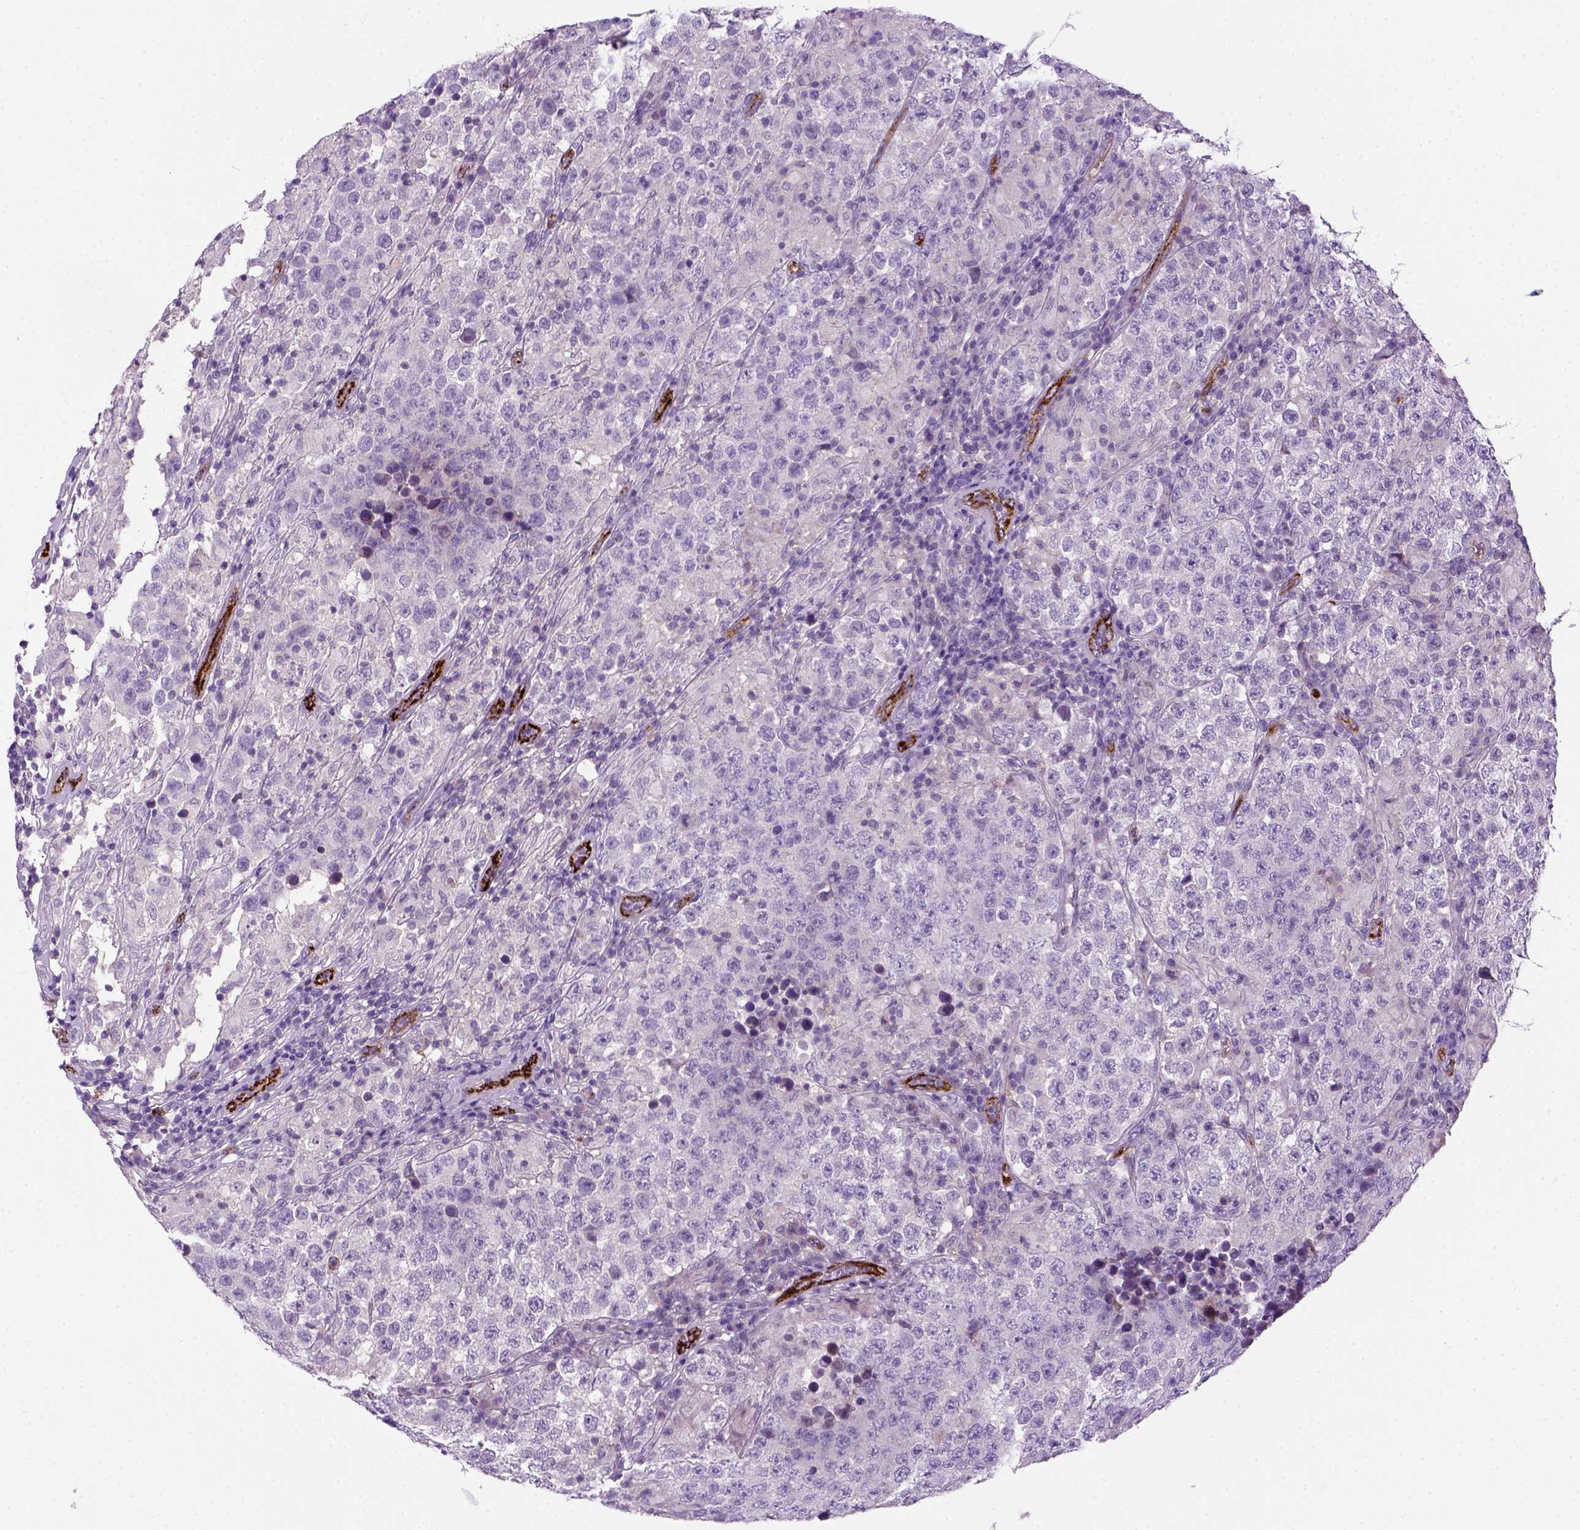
{"staining": {"intensity": "negative", "quantity": "none", "location": "none"}, "tissue": "testis cancer", "cell_type": "Tumor cells", "image_type": "cancer", "snomed": [{"axis": "morphology", "description": "Seminoma, NOS"}, {"axis": "morphology", "description": "Carcinoma, Embryonal, NOS"}, {"axis": "topography", "description": "Testis"}], "caption": "Tumor cells show no significant protein staining in testis seminoma.", "gene": "VWF", "patient": {"sex": "male", "age": 41}}